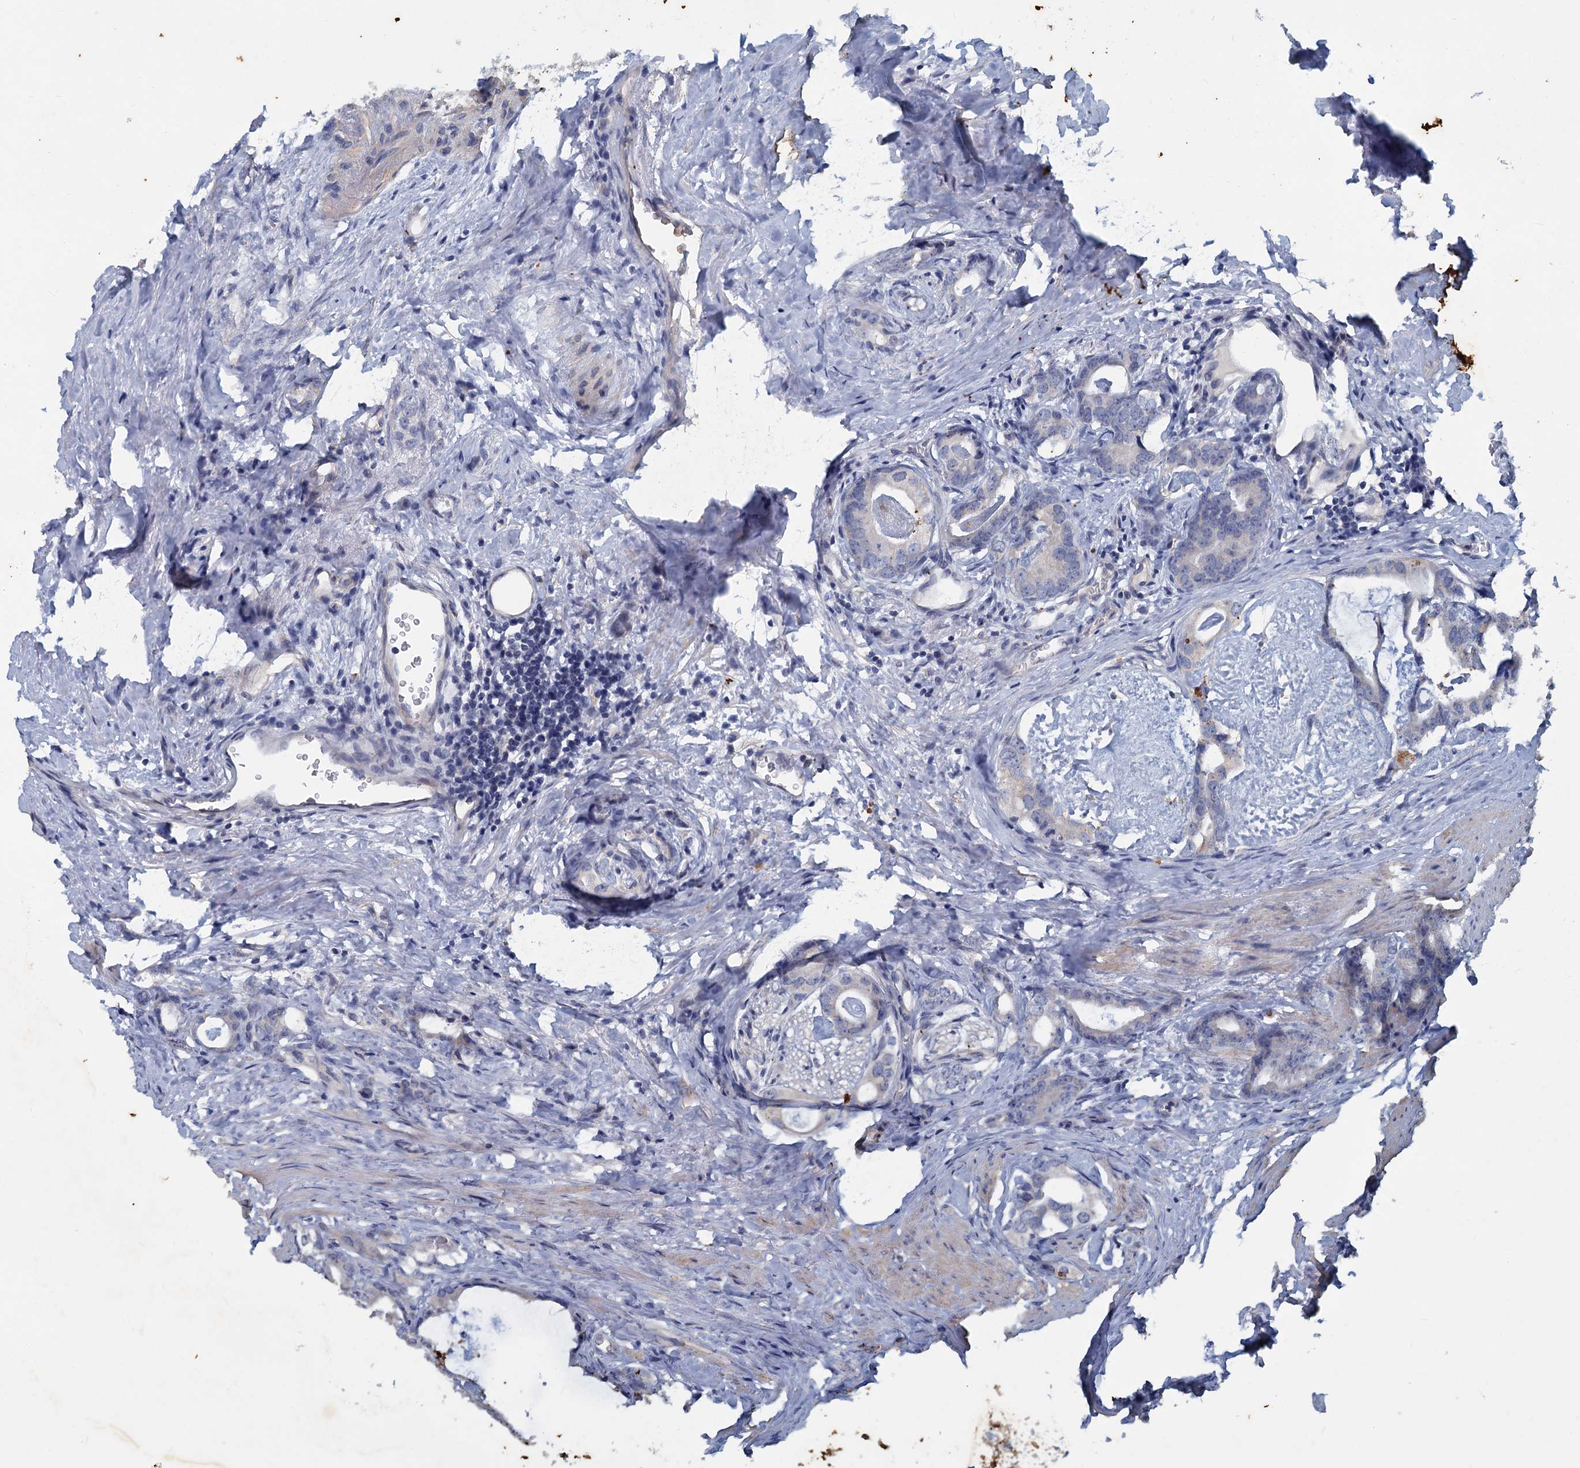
{"staining": {"intensity": "negative", "quantity": "none", "location": "none"}, "tissue": "prostate cancer", "cell_type": "Tumor cells", "image_type": "cancer", "snomed": [{"axis": "morphology", "description": "Adenocarcinoma, Low grade"}, {"axis": "topography", "description": "Prostate"}], "caption": "Prostate low-grade adenocarcinoma was stained to show a protein in brown. There is no significant positivity in tumor cells.", "gene": "SLC2A7", "patient": {"sex": "male", "age": 71}}